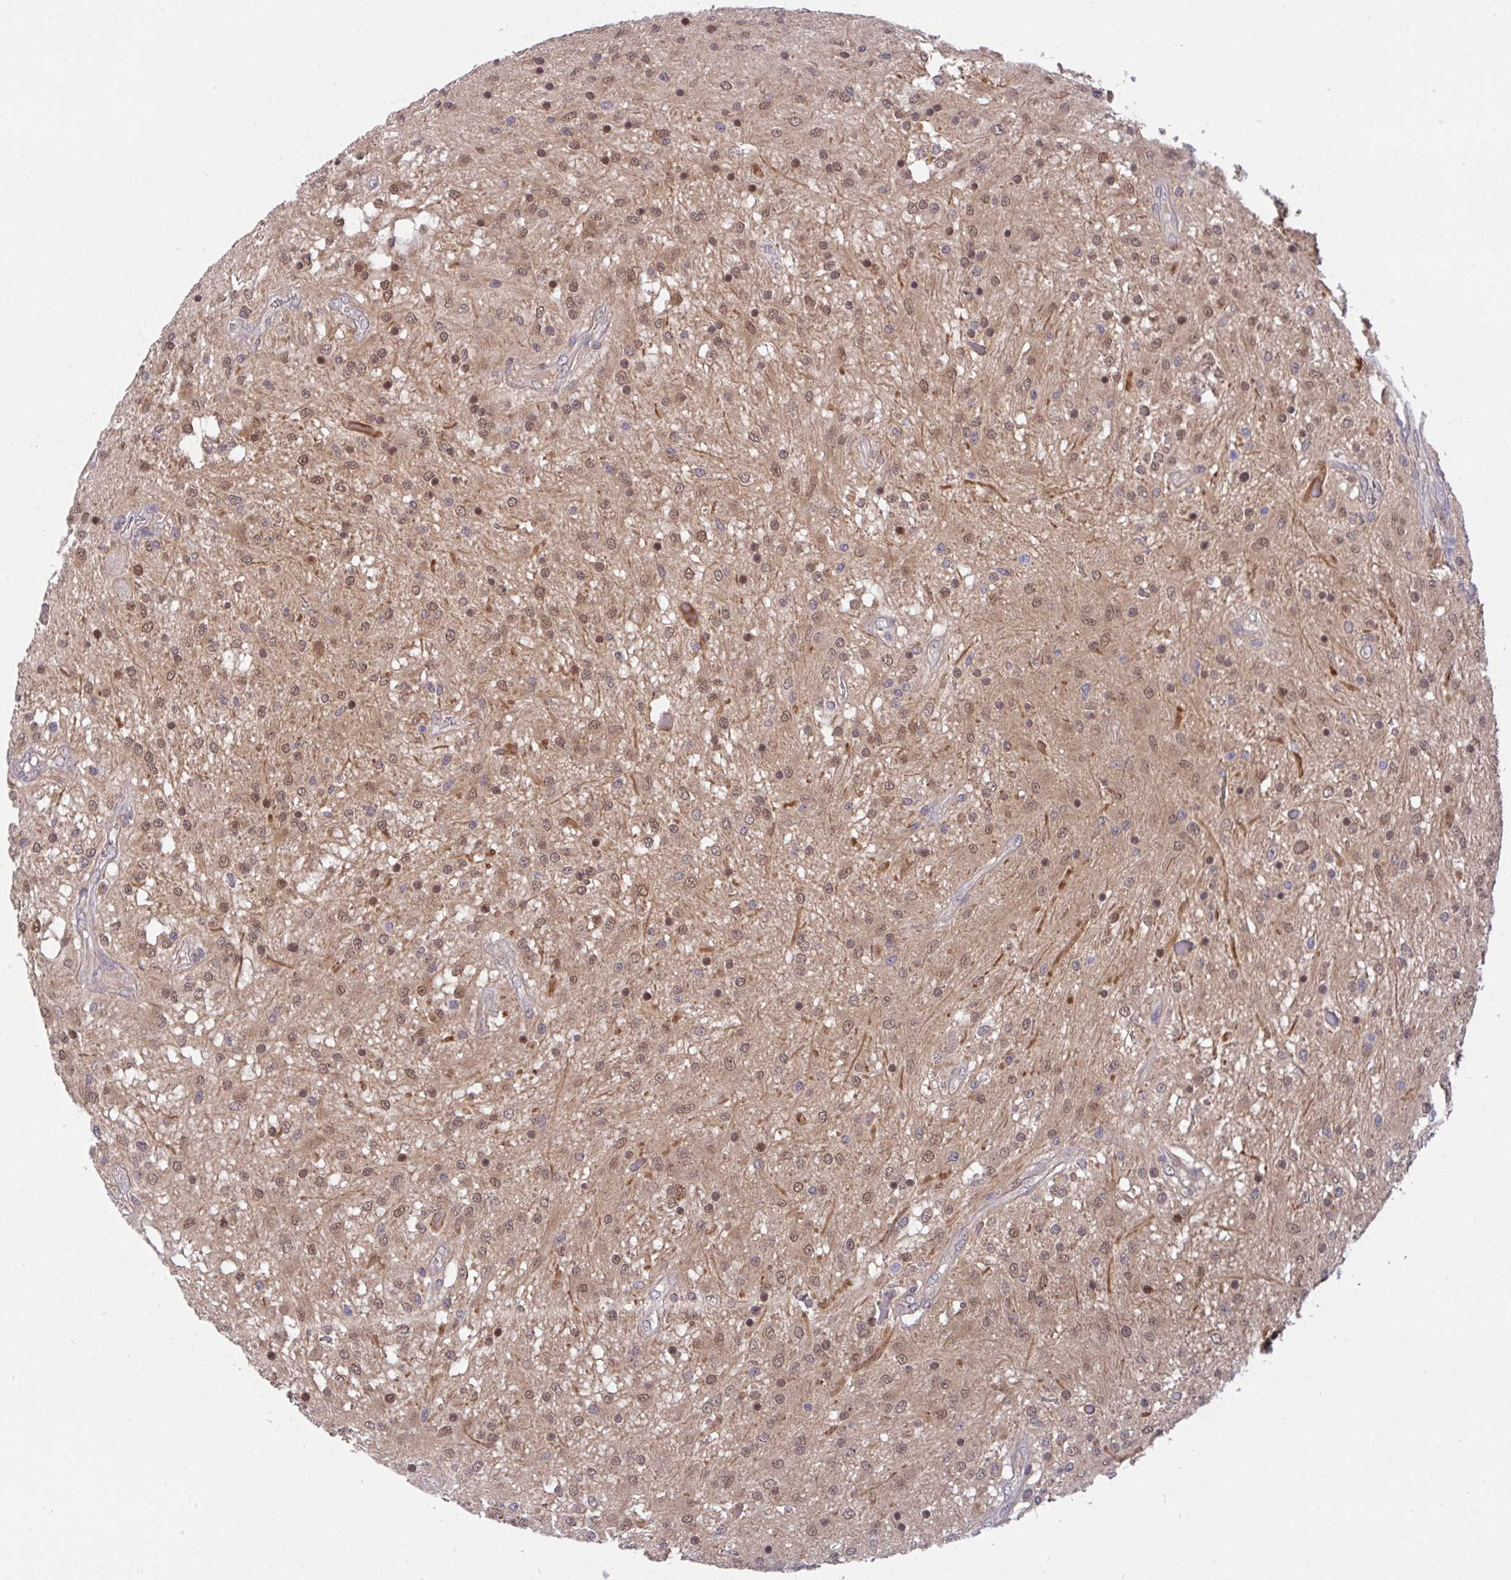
{"staining": {"intensity": "moderate", "quantity": ">75%", "location": "cytoplasmic/membranous,nuclear"}, "tissue": "glioma", "cell_type": "Tumor cells", "image_type": "cancer", "snomed": [{"axis": "morphology", "description": "Glioma, malignant, Low grade"}, {"axis": "topography", "description": "Cerebellum"}], "caption": "Moderate cytoplasmic/membranous and nuclear positivity for a protein is seen in approximately >75% of tumor cells of malignant glioma (low-grade) using immunohistochemistry.", "gene": "L3HYPDH", "patient": {"sex": "female", "age": 14}}